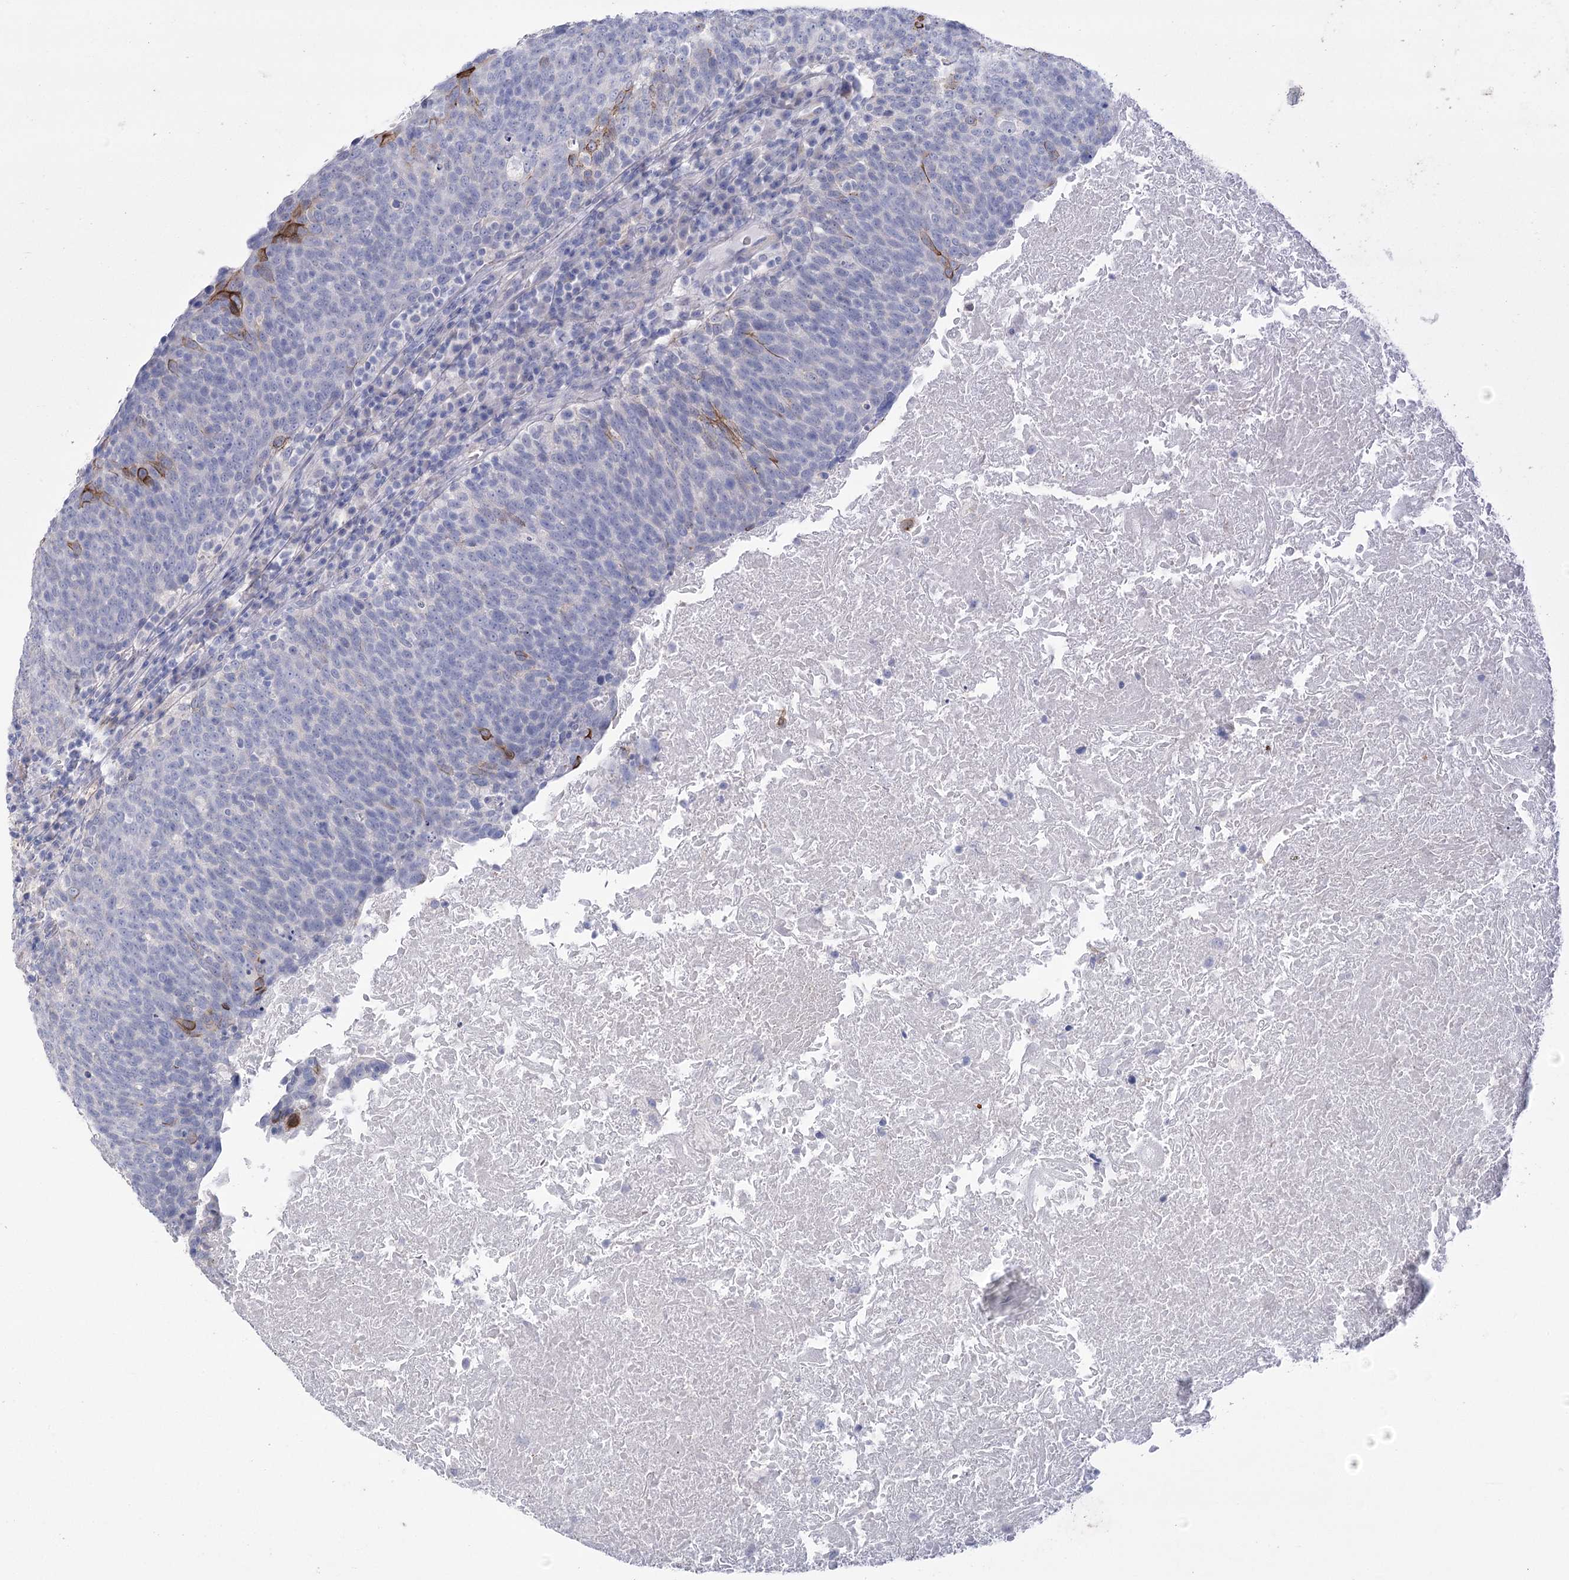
{"staining": {"intensity": "negative", "quantity": "none", "location": "none"}, "tissue": "head and neck cancer", "cell_type": "Tumor cells", "image_type": "cancer", "snomed": [{"axis": "morphology", "description": "Squamous cell carcinoma, NOS"}, {"axis": "morphology", "description": "Squamous cell carcinoma, metastatic, NOS"}, {"axis": "topography", "description": "Lymph node"}, {"axis": "topography", "description": "Head-Neck"}], "caption": "This is a photomicrograph of immunohistochemistry (IHC) staining of head and neck cancer (metastatic squamous cell carcinoma), which shows no expression in tumor cells. Brightfield microscopy of IHC stained with DAB (brown) and hematoxylin (blue), captured at high magnification.", "gene": "CCDC88A", "patient": {"sex": "male", "age": 62}}